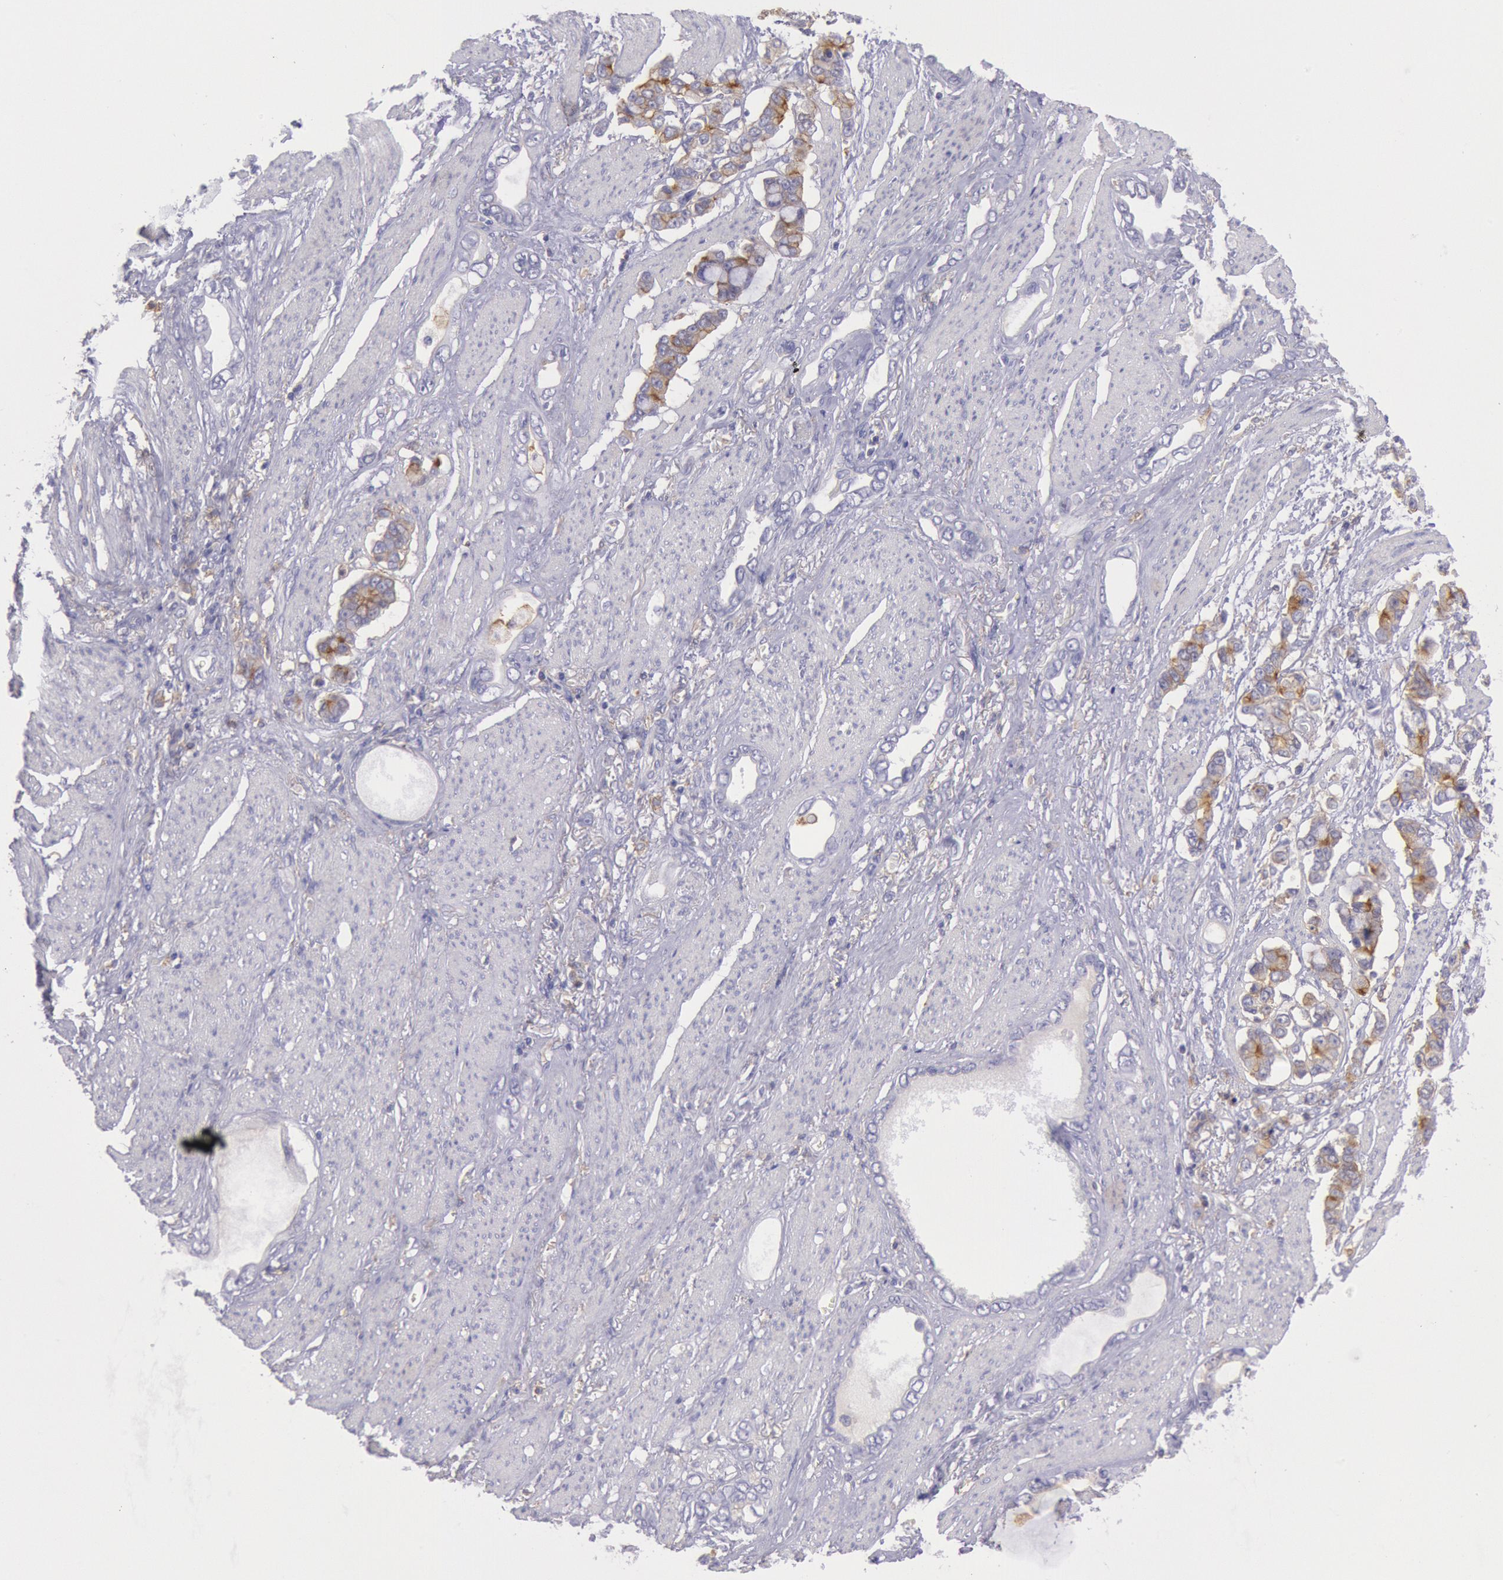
{"staining": {"intensity": "moderate", "quantity": "25%-75%", "location": "cytoplasmic/membranous"}, "tissue": "stomach cancer", "cell_type": "Tumor cells", "image_type": "cancer", "snomed": [{"axis": "morphology", "description": "Adenocarcinoma, NOS"}, {"axis": "topography", "description": "Stomach"}], "caption": "Protein staining demonstrates moderate cytoplasmic/membranous staining in approximately 25%-75% of tumor cells in stomach adenocarcinoma.", "gene": "LYN", "patient": {"sex": "male", "age": 78}}